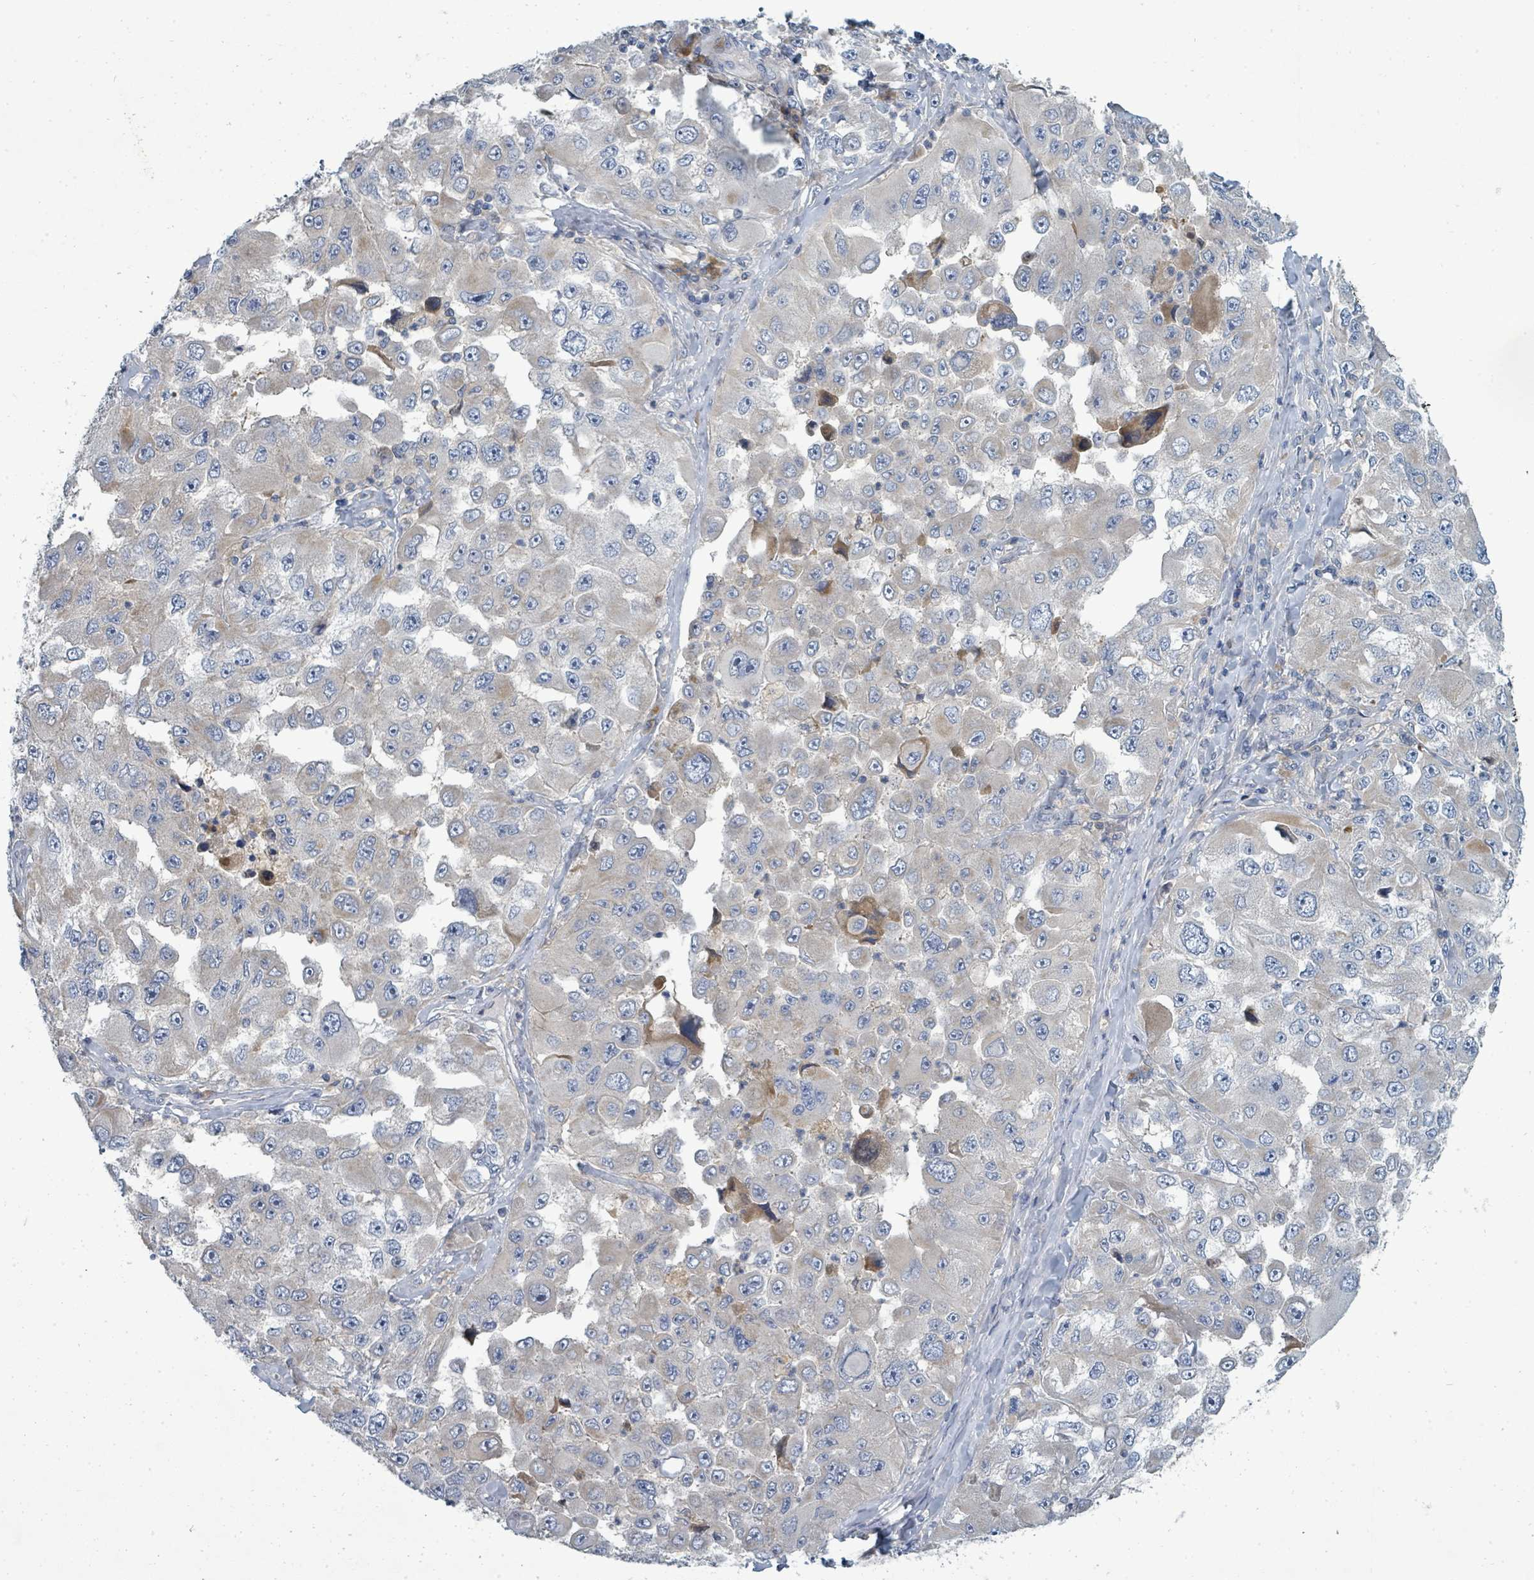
{"staining": {"intensity": "negative", "quantity": "none", "location": "none"}, "tissue": "melanoma", "cell_type": "Tumor cells", "image_type": "cancer", "snomed": [{"axis": "morphology", "description": "Malignant melanoma, Metastatic site"}, {"axis": "topography", "description": "Lymph node"}], "caption": "High magnification brightfield microscopy of melanoma stained with DAB (3,3'-diaminobenzidine) (brown) and counterstained with hematoxylin (blue): tumor cells show no significant positivity. The staining is performed using DAB (3,3'-diaminobenzidine) brown chromogen with nuclei counter-stained in using hematoxylin.", "gene": "SLC25A23", "patient": {"sex": "male", "age": 62}}